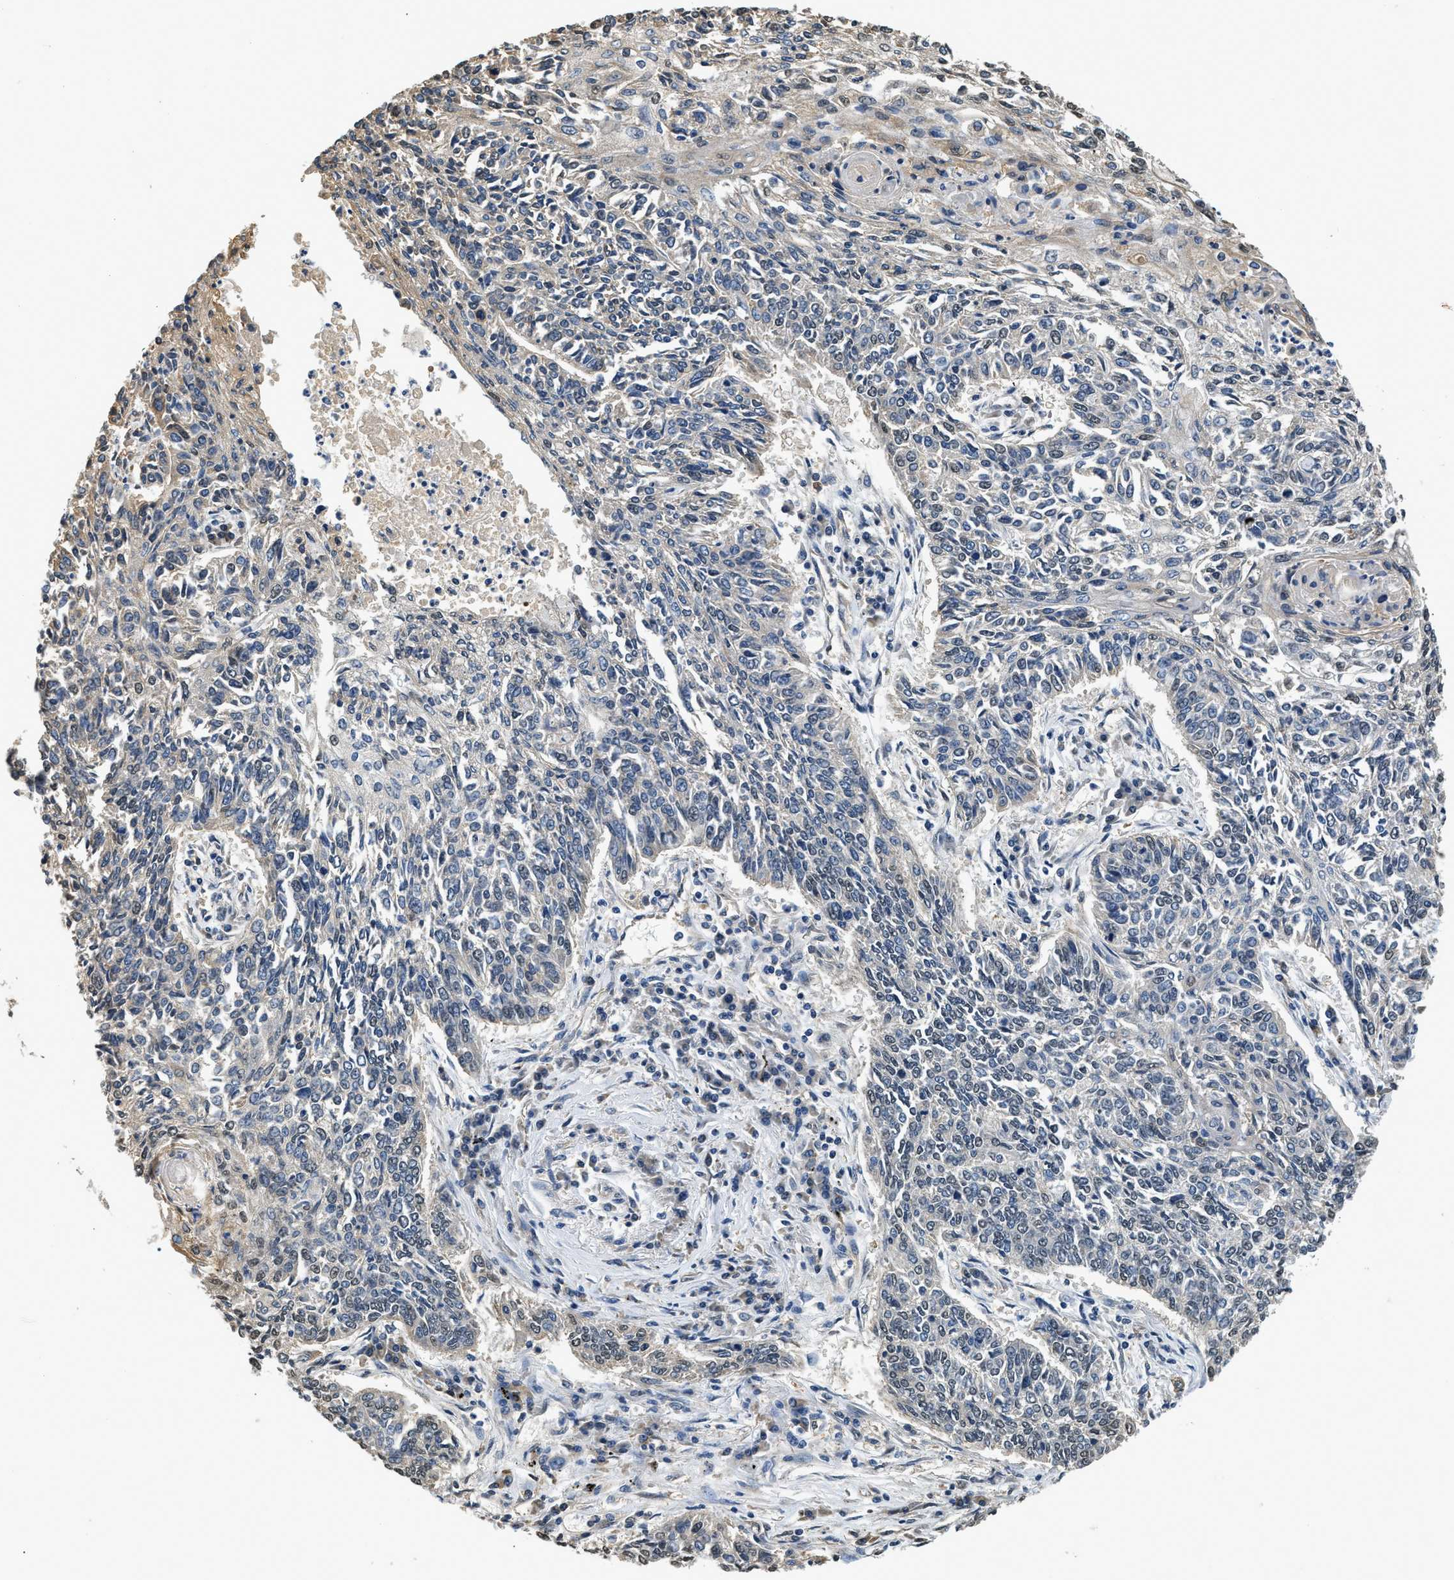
{"staining": {"intensity": "negative", "quantity": "none", "location": "none"}, "tissue": "lung cancer", "cell_type": "Tumor cells", "image_type": "cancer", "snomed": [{"axis": "morphology", "description": "Normal tissue, NOS"}, {"axis": "morphology", "description": "Squamous cell carcinoma, NOS"}, {"axis": "topography", "description": "Cartilage tissue"}, {"axis": "topography", "description": "Bronchus"}, {"axis": "topography", "description": "Lung"}], "caption": "IHC micrograph of neoplastic tissue: human lung cancer stained with DAB exhibits no significant protein positivity in tumor cells. Nuclei are stained in blue.", "gene": "BCL7C", "patient": {"sex": "female", "age": 49}}